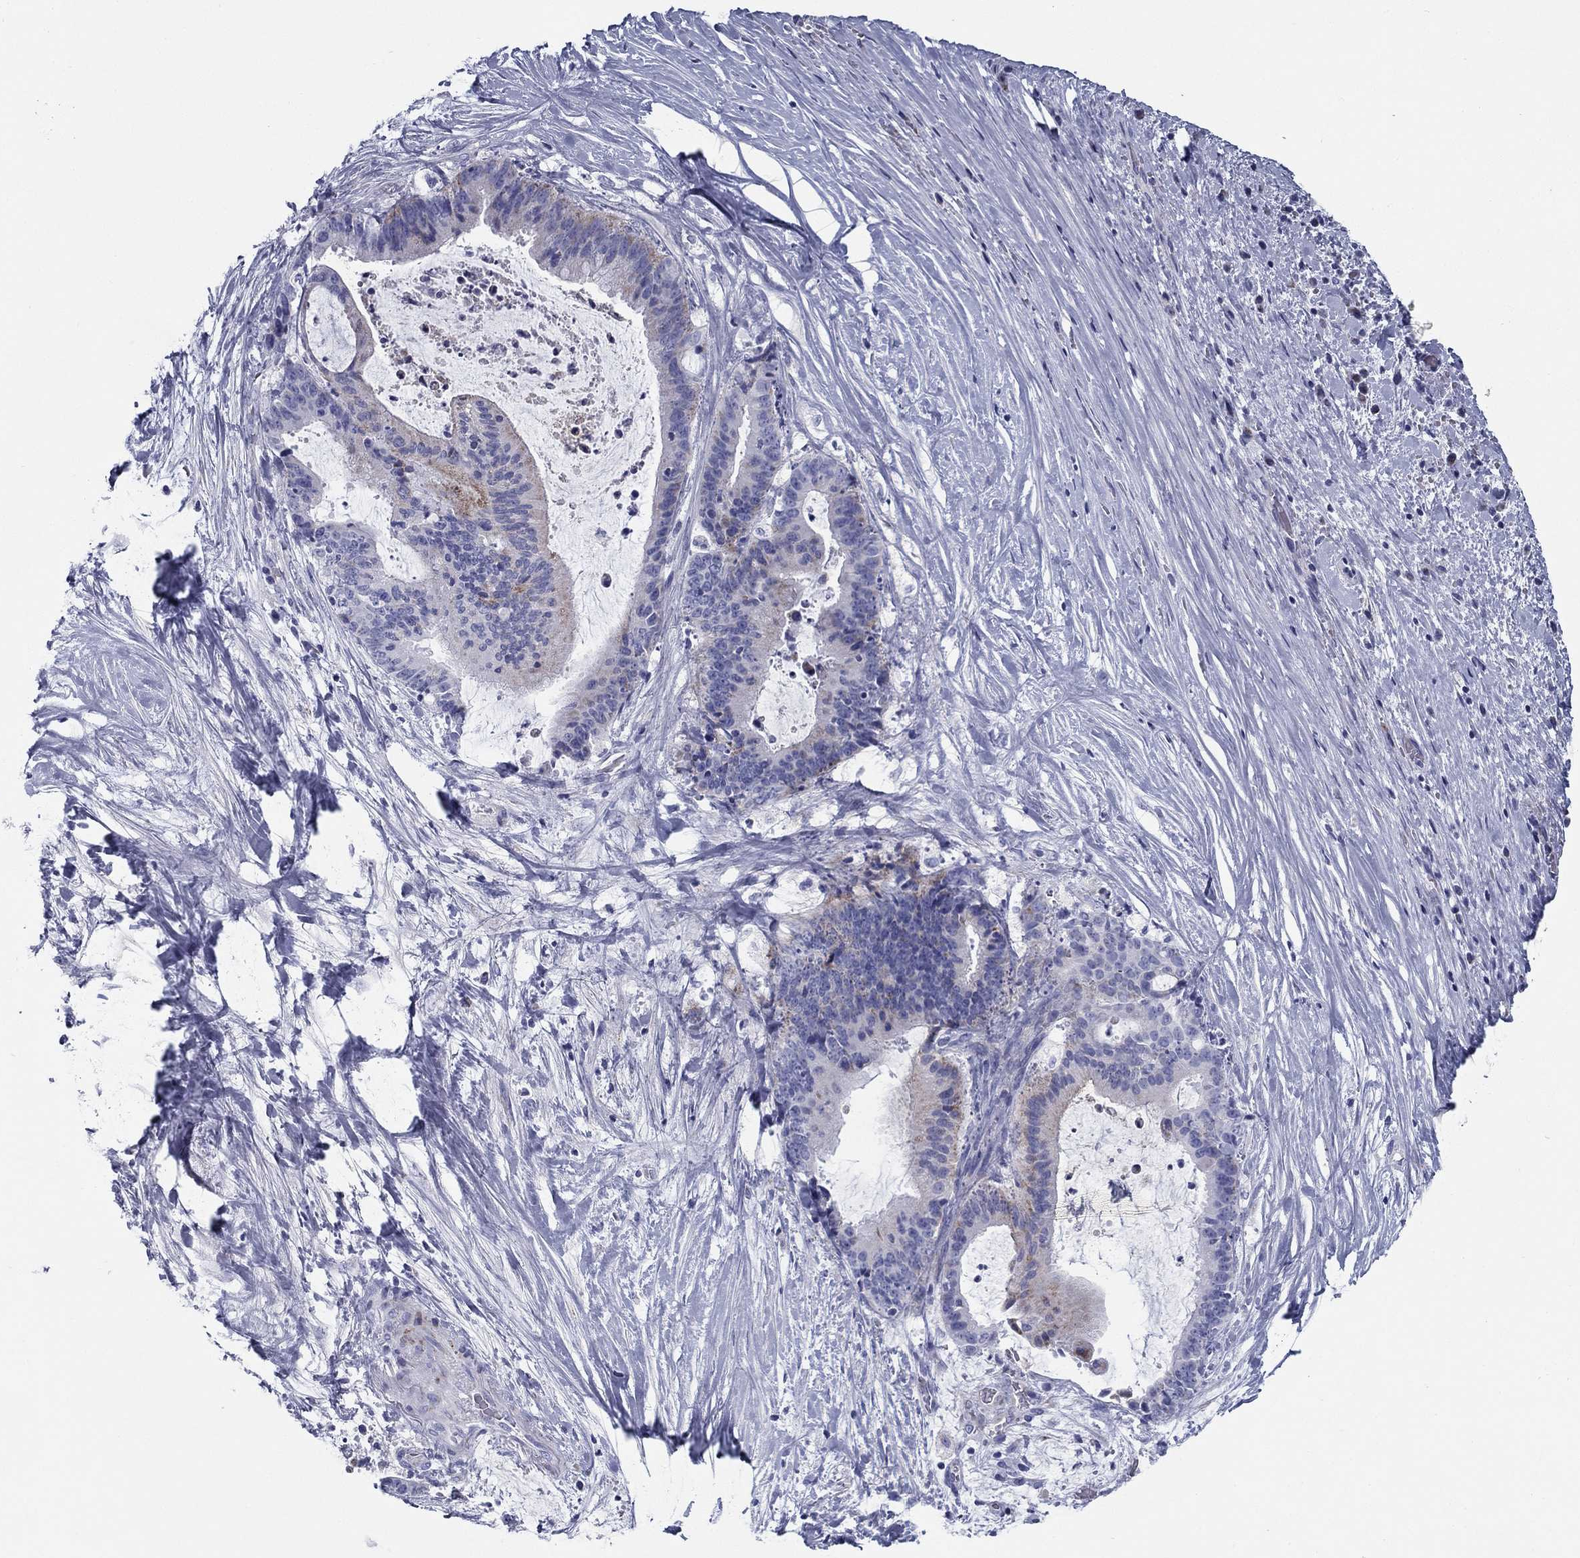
{"staining": {"intensity": "negative", "quantity": "none", "location": "none"}, "tissue": "liver cancer", "cell_type": "Tumor cells", "image_type": "cancer", "snomed": [{"axis": "morphology", "description": "Cholangiocarcinoma"}, {"axis": "topography", "description": "Liver"}], "caption": "An IHC micrograph of cholangiocarcinoma (liver) is shown. There is no staining in tumor cells of cholangiocarcinoma (liver).", "gene": "ZP2", "patient": {"sex": "female", "age": 73}}